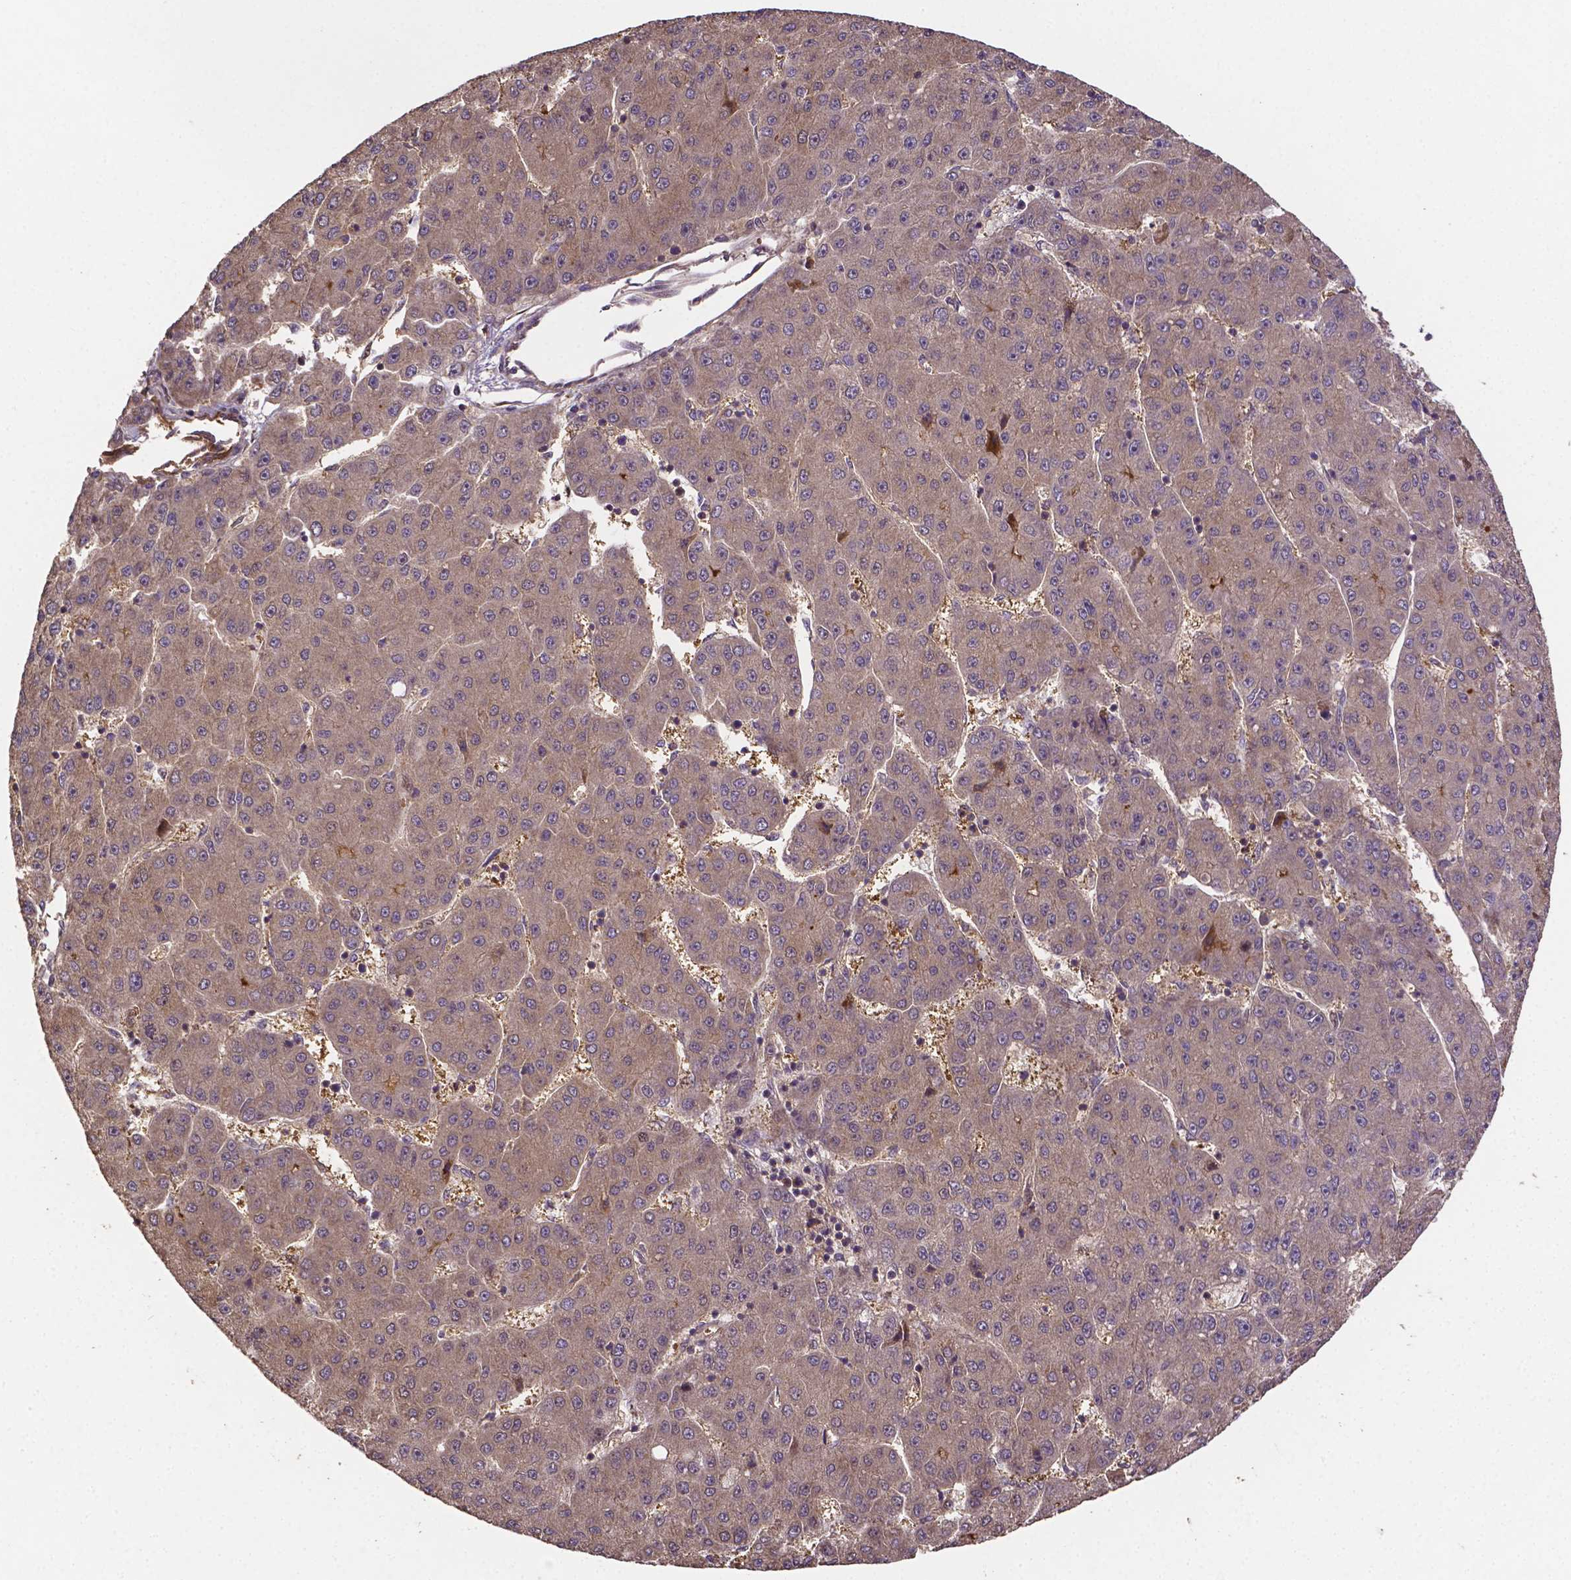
{"staining": {"intensity": "weak", "quantity": "<25%", "location": "cytoplasmic/membranous"}, "tissue": "liver cancer", "cell_type": "Tumor cells", "image_type": "cancer", "snomed": [{"axis": "morphology", "description": "Carcinoma, Hepatocellular, NOS"}, {"axis": "topography", "description": "Liver"}], "caption": "Immunohistochemistry (IHC) of human hepatocellular carcinoma (liver) exhibits no positivity in tumor cells. Brightfield microscopy of immunohistochemistry (IHC) stained with DAB (brown) and hematoxylin (blue), captured at high magnification.", "gene": "RNF123", "patient": {"sex": "male", "age": 67}}